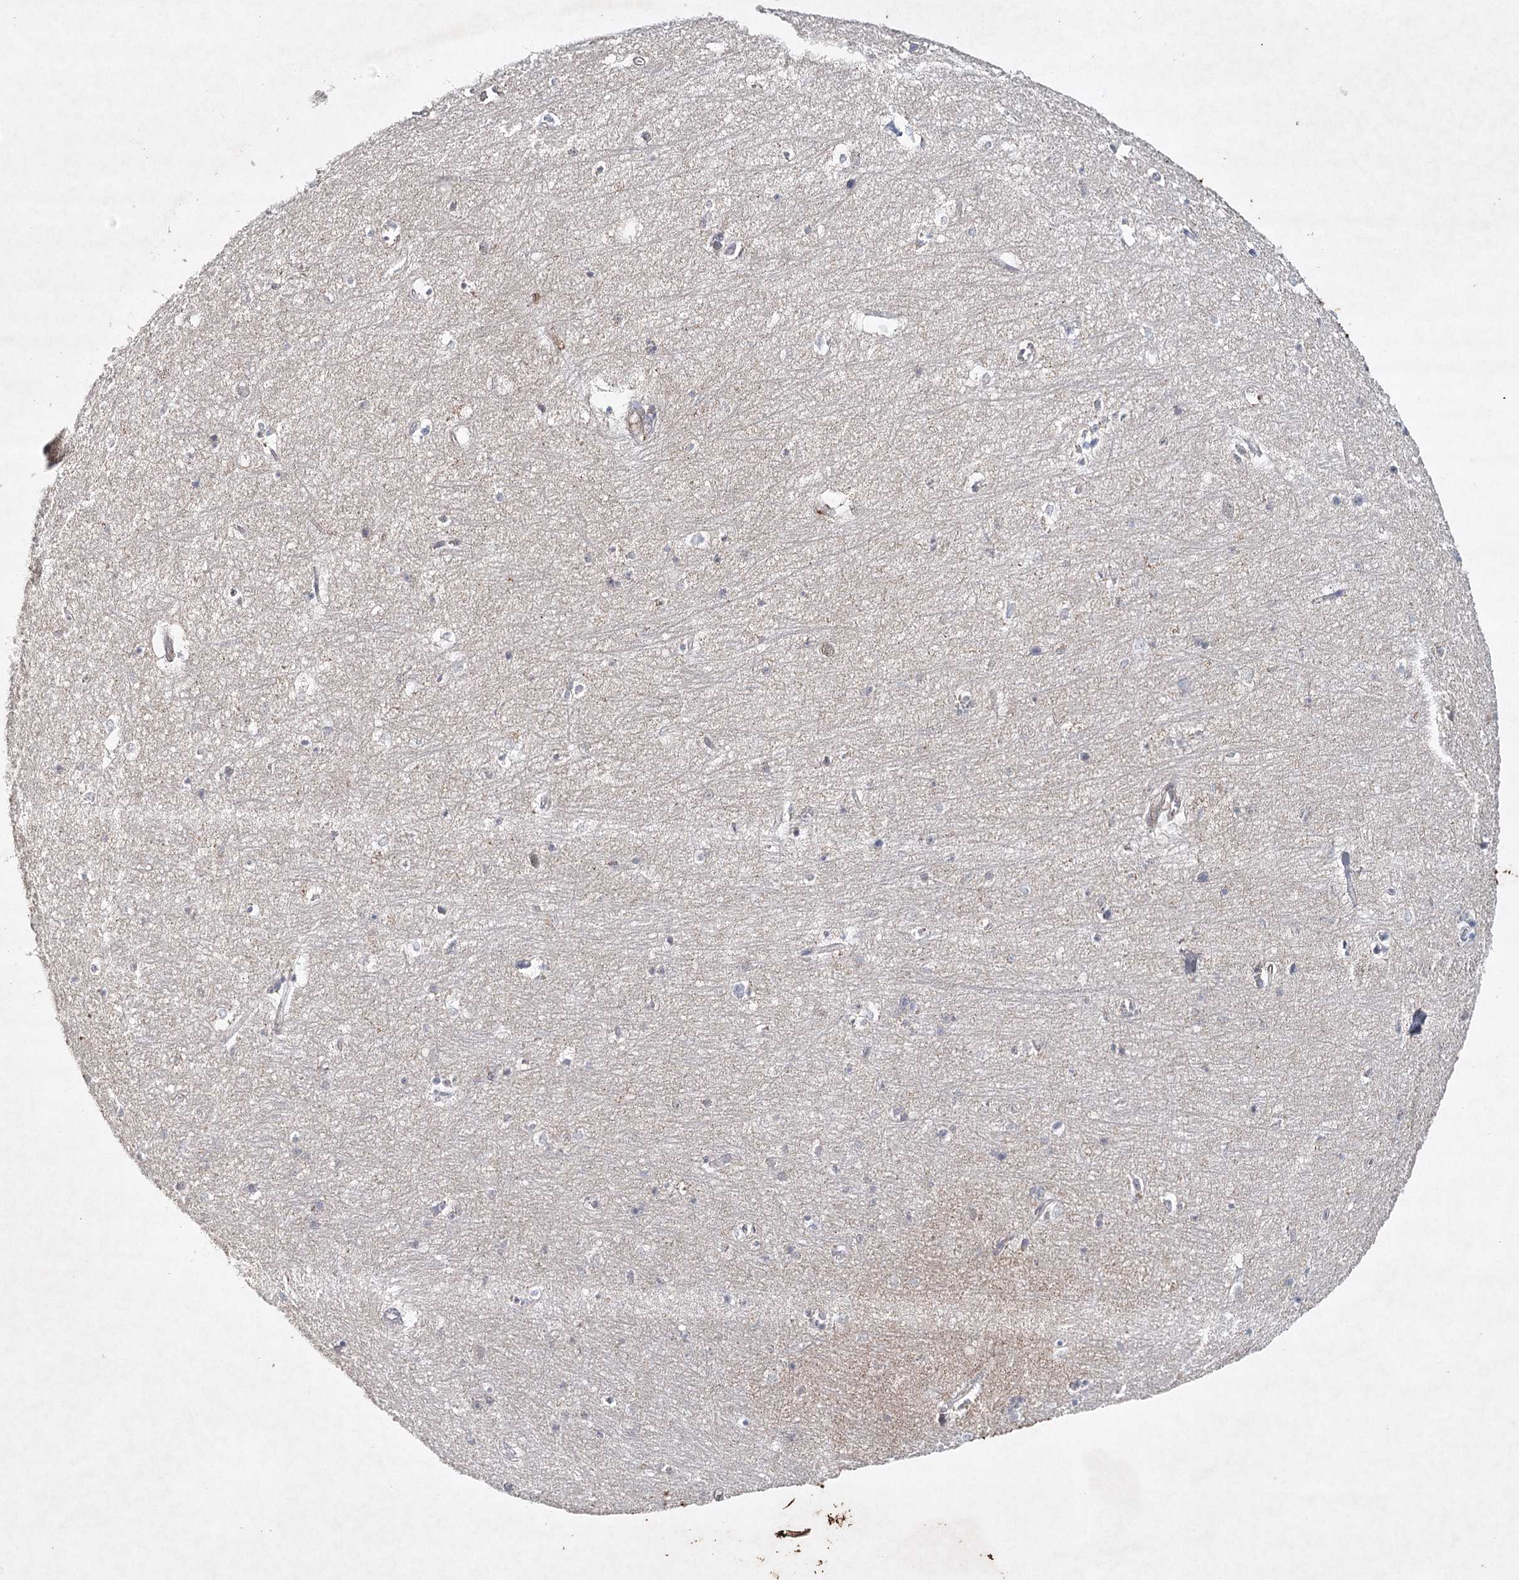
{"staining": {"intensity": "negative", "quantity": "none", "location": "none"}, "tissue": "hippocampus", "cell_type": "Glial cells", "image_type": "normal", "snomed": [{"axis": "morphology", "description": "Normal tissue, NOS"}, {"axis": "topography", "description": "Hippocampus"}], "caption": "High power microscopy micrograph of an immunohistochemistry histopathology image of unremarkable hippocampus, revealing no significant expression in glial cells. (DAB (3,3'-diaminobenzidine) IHC visualized using brightfield microscopy, high magnification).", "gene": "SYNPO", "patient": {"sex": "female", "age": 64}}